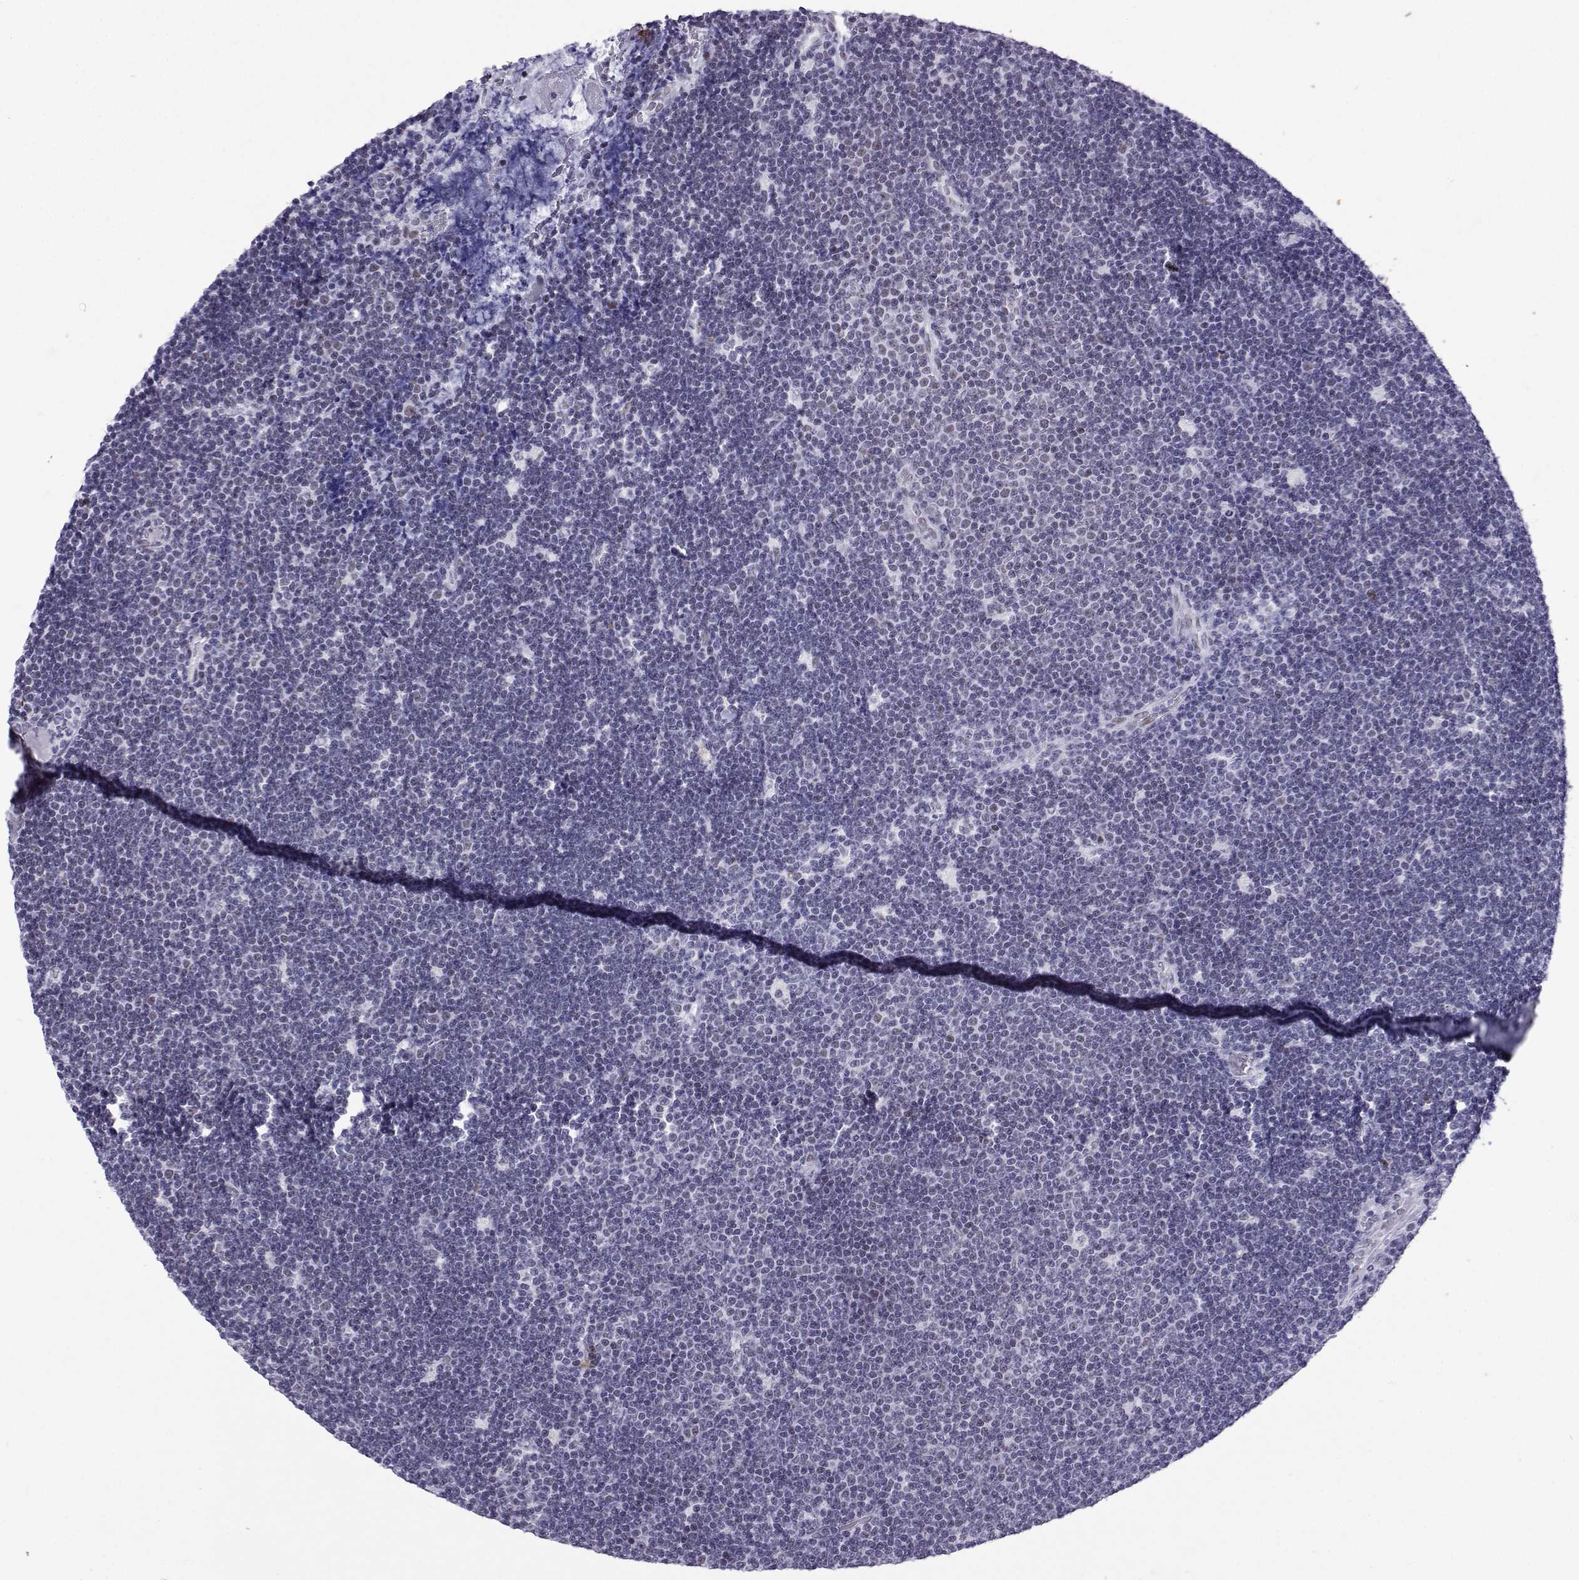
{"staining": {"intensity": "negative", "quantity": "none", "location": "none"}, "tissue": "lymphoma", "cell_type": "Tumor cells", "image_type": "cancer", "snomed": [{"axis": "morphology", "description": "Malignant lymphoma, non-Hodgkin's type, Low grade"}, {"axis": "topography", "description": "Brain"}], "caption": "IHC of malignant lymphoma, non-Hodgkin's type (low-grade) reveals no positivity in tumor cells. (Brightfield microscopy of DAB immunohistochemistry at high magnification).", "gene": "LORICRIN", "patient": {"sex": "female", "age": 66}}